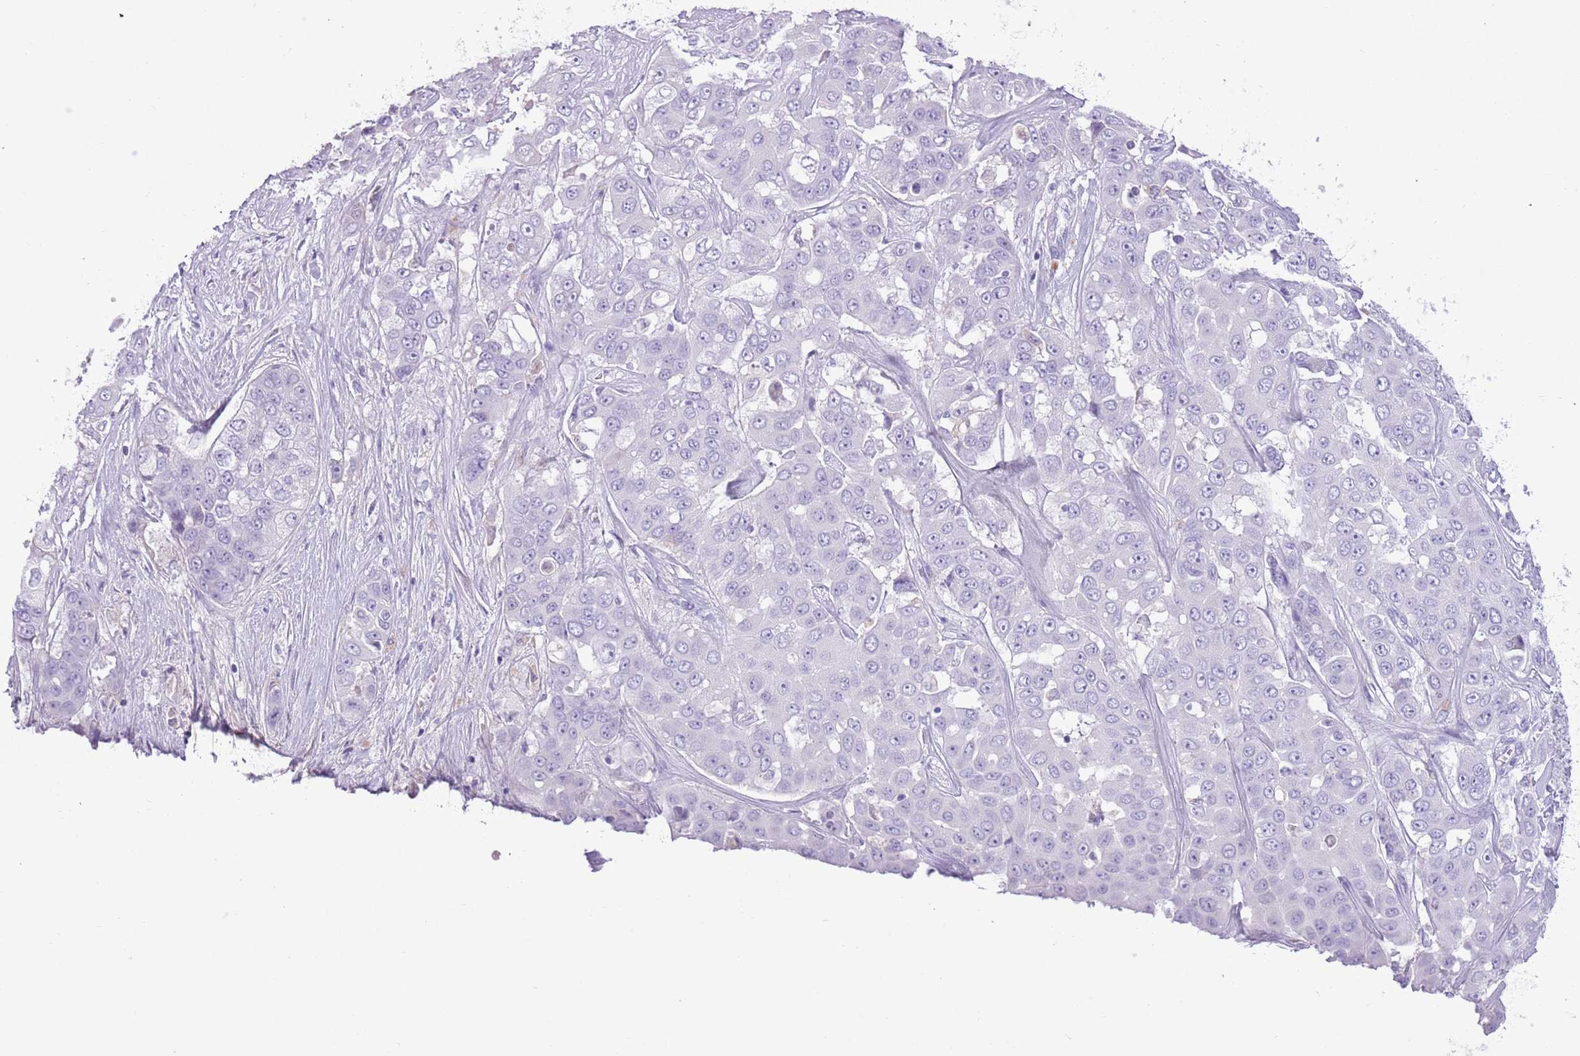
{"staining": {"intensity": "negative", "quantity": "none", "location": "none"}, "tissue": "liver cancer", "cell_type": "Tumor cells", "image_type": "cancer", "snomed": [{"axis": "morphology", "description": "Cholangiocarcinoma"}, {"axis": "topography", "description": "Liver"}], "caption": "Tumor cells are negative for protein expression in human liver cancer.", "gene": "TOX2", "patient": {"sex": "female", "age": 52}}